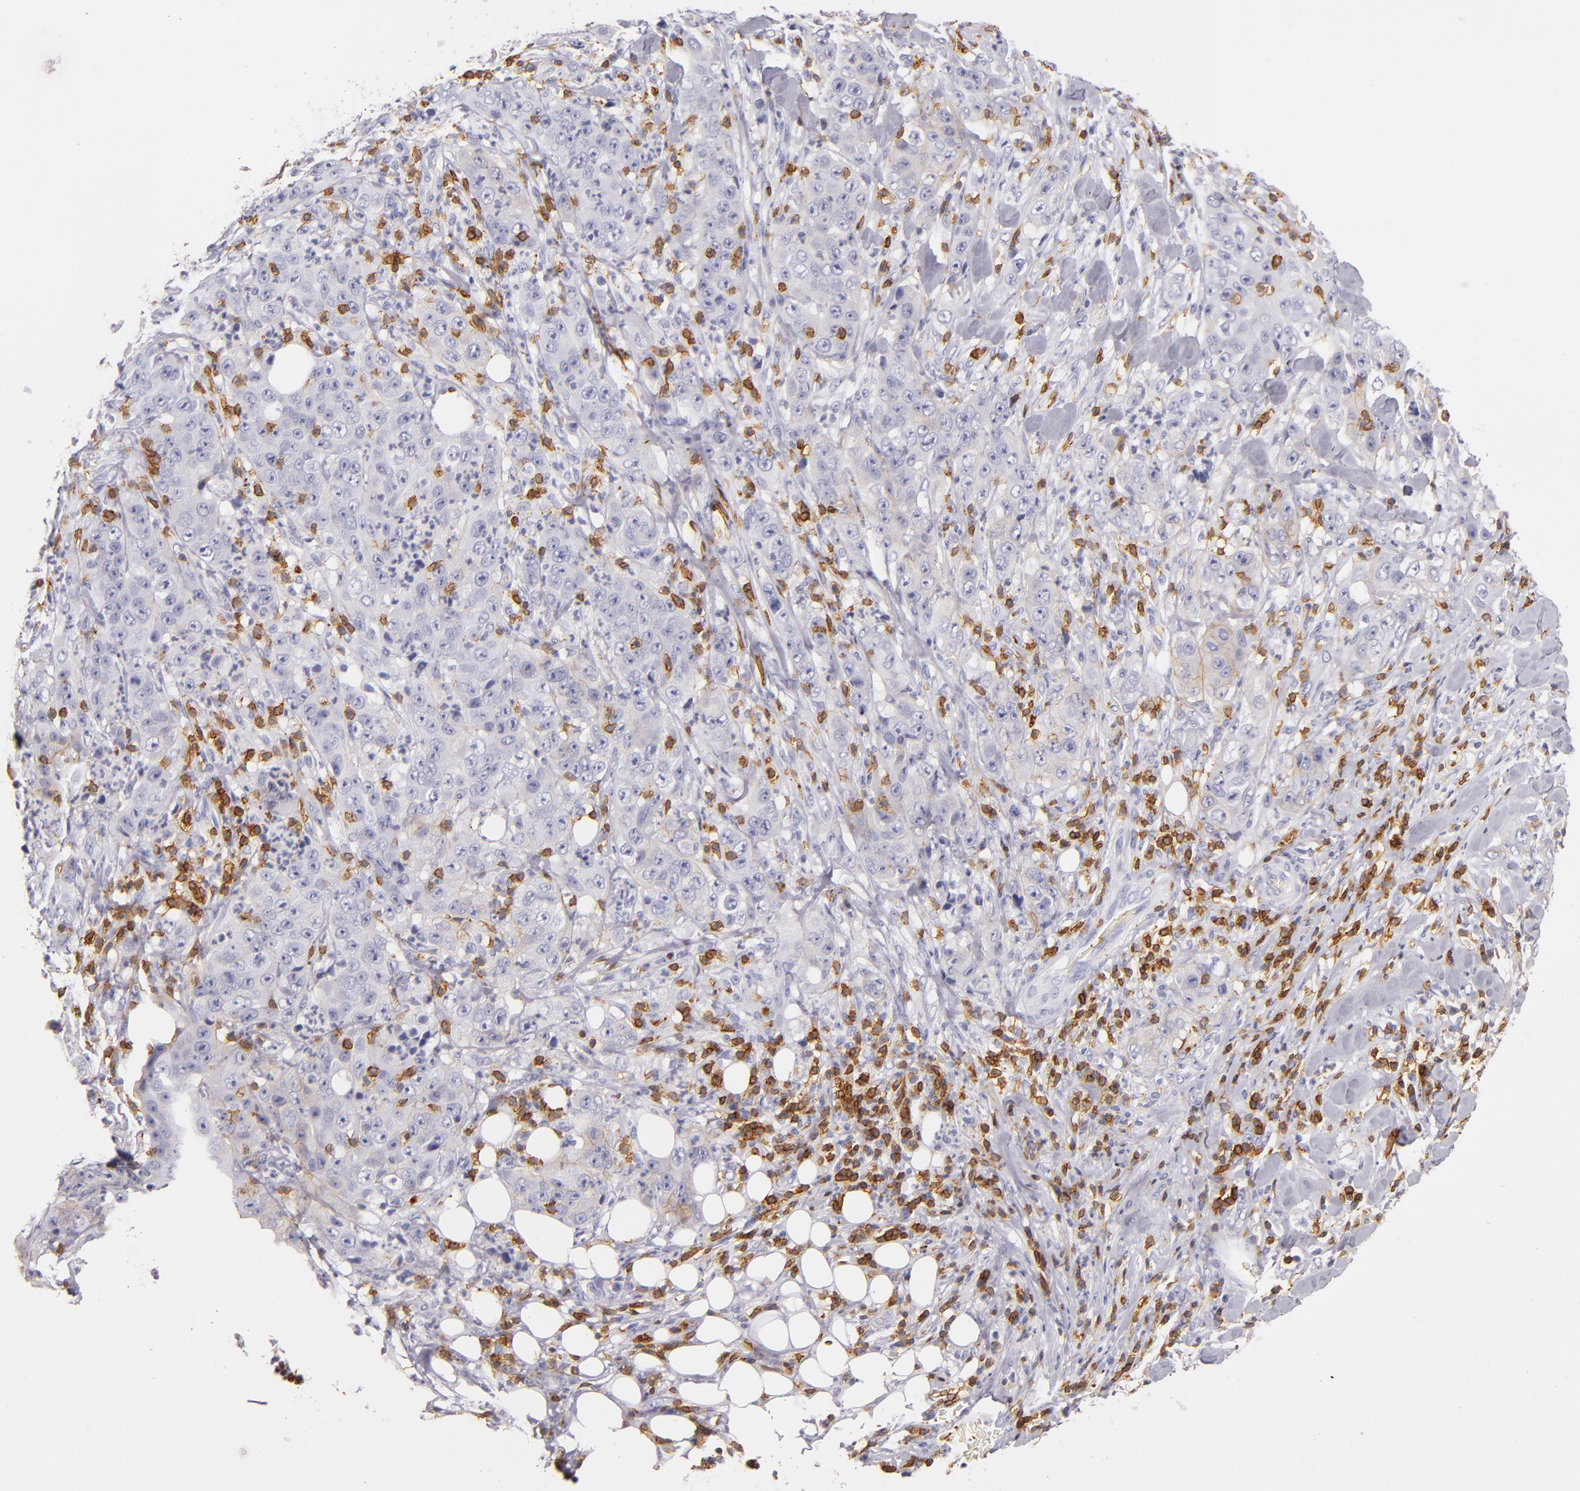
{"staining": {"intensity": "negative", "quantity": "none", "location": "none"}, "tissue": "lung cancer", "cell_type": "Tumor cells", "image_type": "cancer", "snomed": [{"axis": "morphology", "description": "Squamous cell carcinoma, NOS"}, {"axis": "topography", "description": "Lung"}], "caption": "Histopathology image shows no protein staining in tumor cells of lung cancer (squamous cell carcinoma) tissue.", "gene": "LAT", "patient": {"sex": "male", "age": 64}}